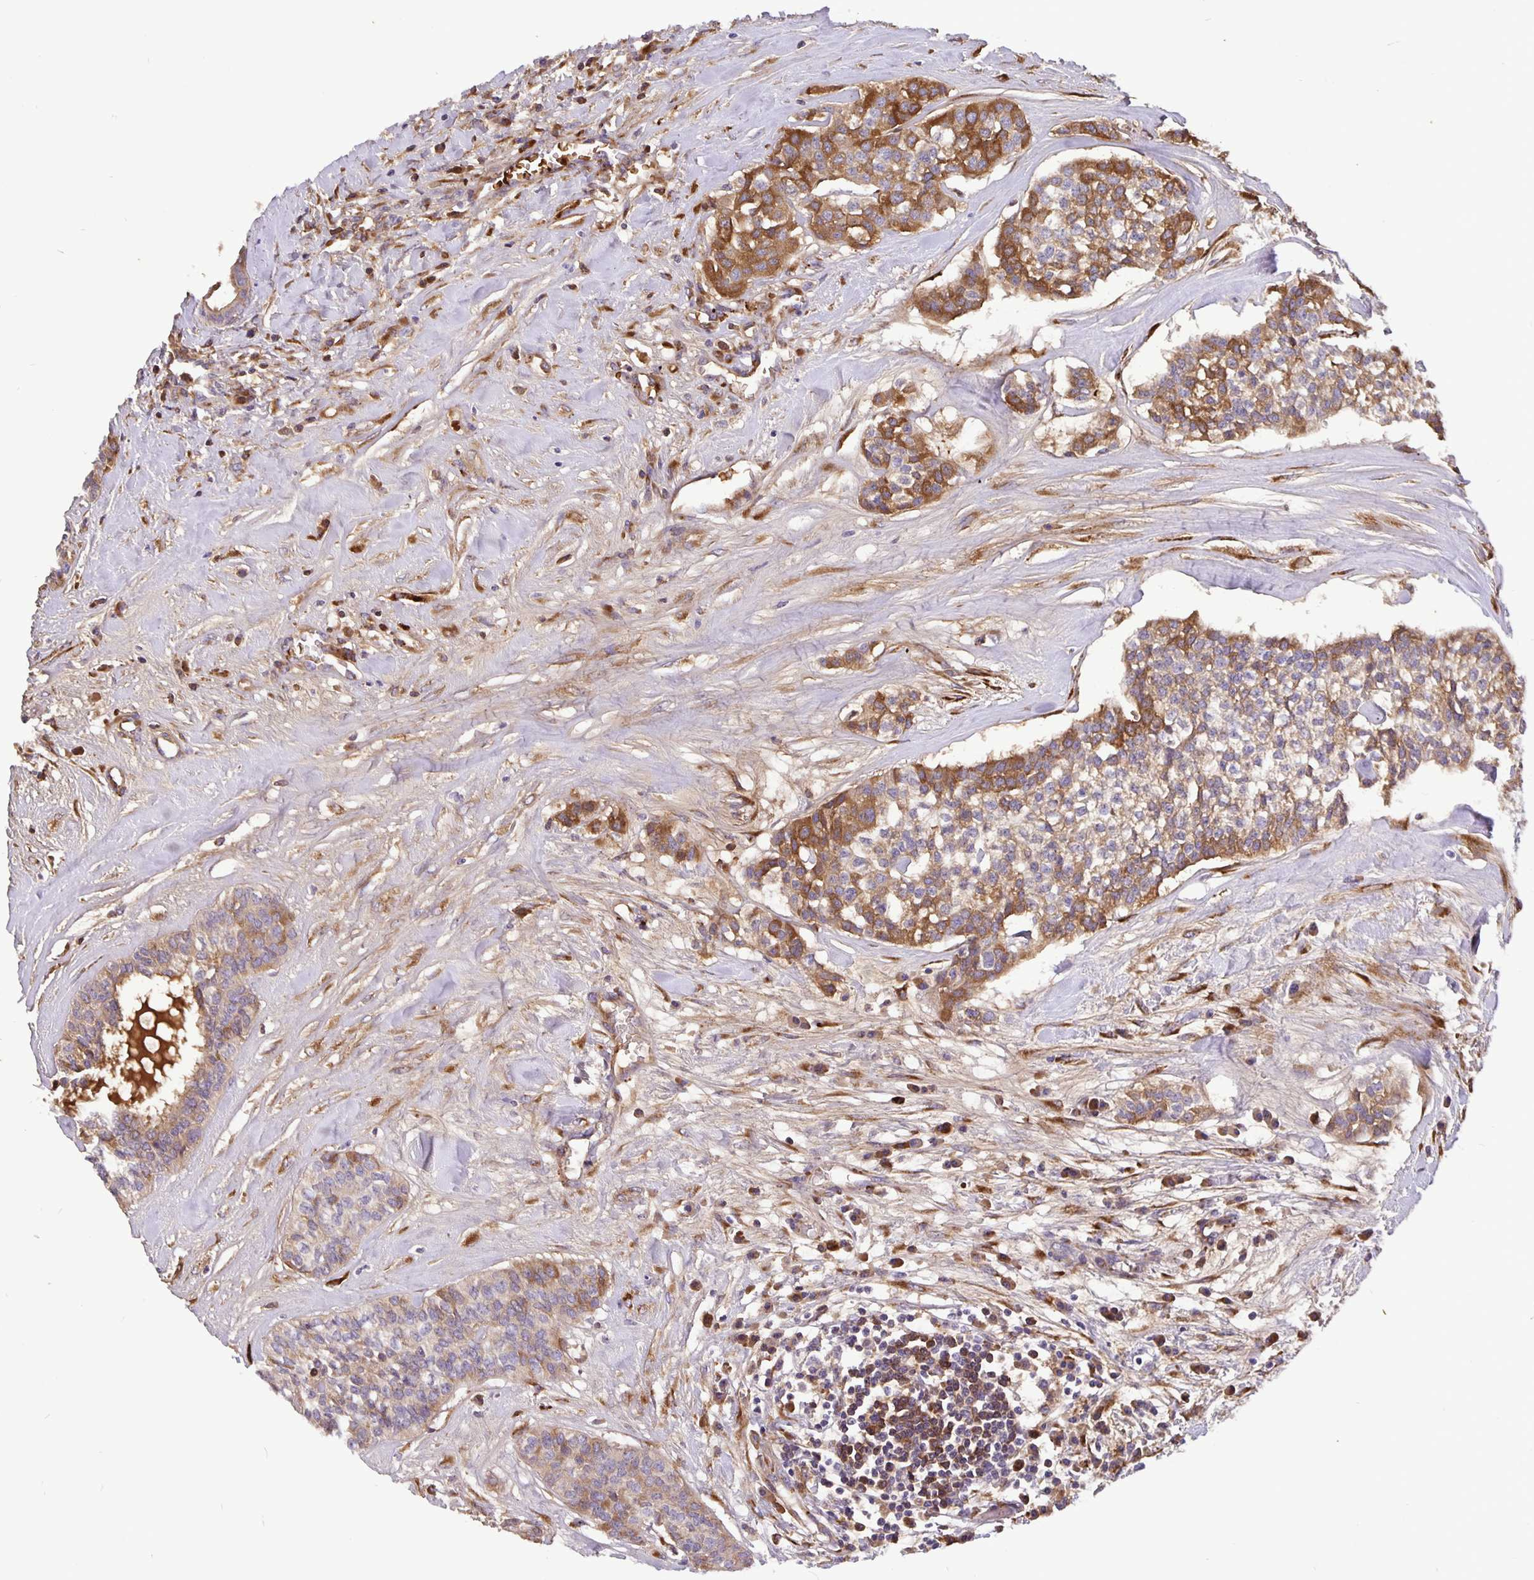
{"staining": {"intensity": "moderate", "quantity": "25%-75%", "location": "cytoplasmic/membranous"}, "tissue": "head and neck cancer", "cell_type": "Tumor cells", "image_type": "cancer", "snomed": [{"axis": "morphology", "description": "Adenocarcinoma, NOS"}, {"axis": "topography", "description": "Head-Neck"}], "caption": "About 25%-75% of tumor cells in human adenocarcinoma (head and neck) show moderate cytoplasmic/membranous protein staining as visualized by brown immunohistochemical staining.", "gene": "EML6", "patient": {"sex": "male", "age": 81}}